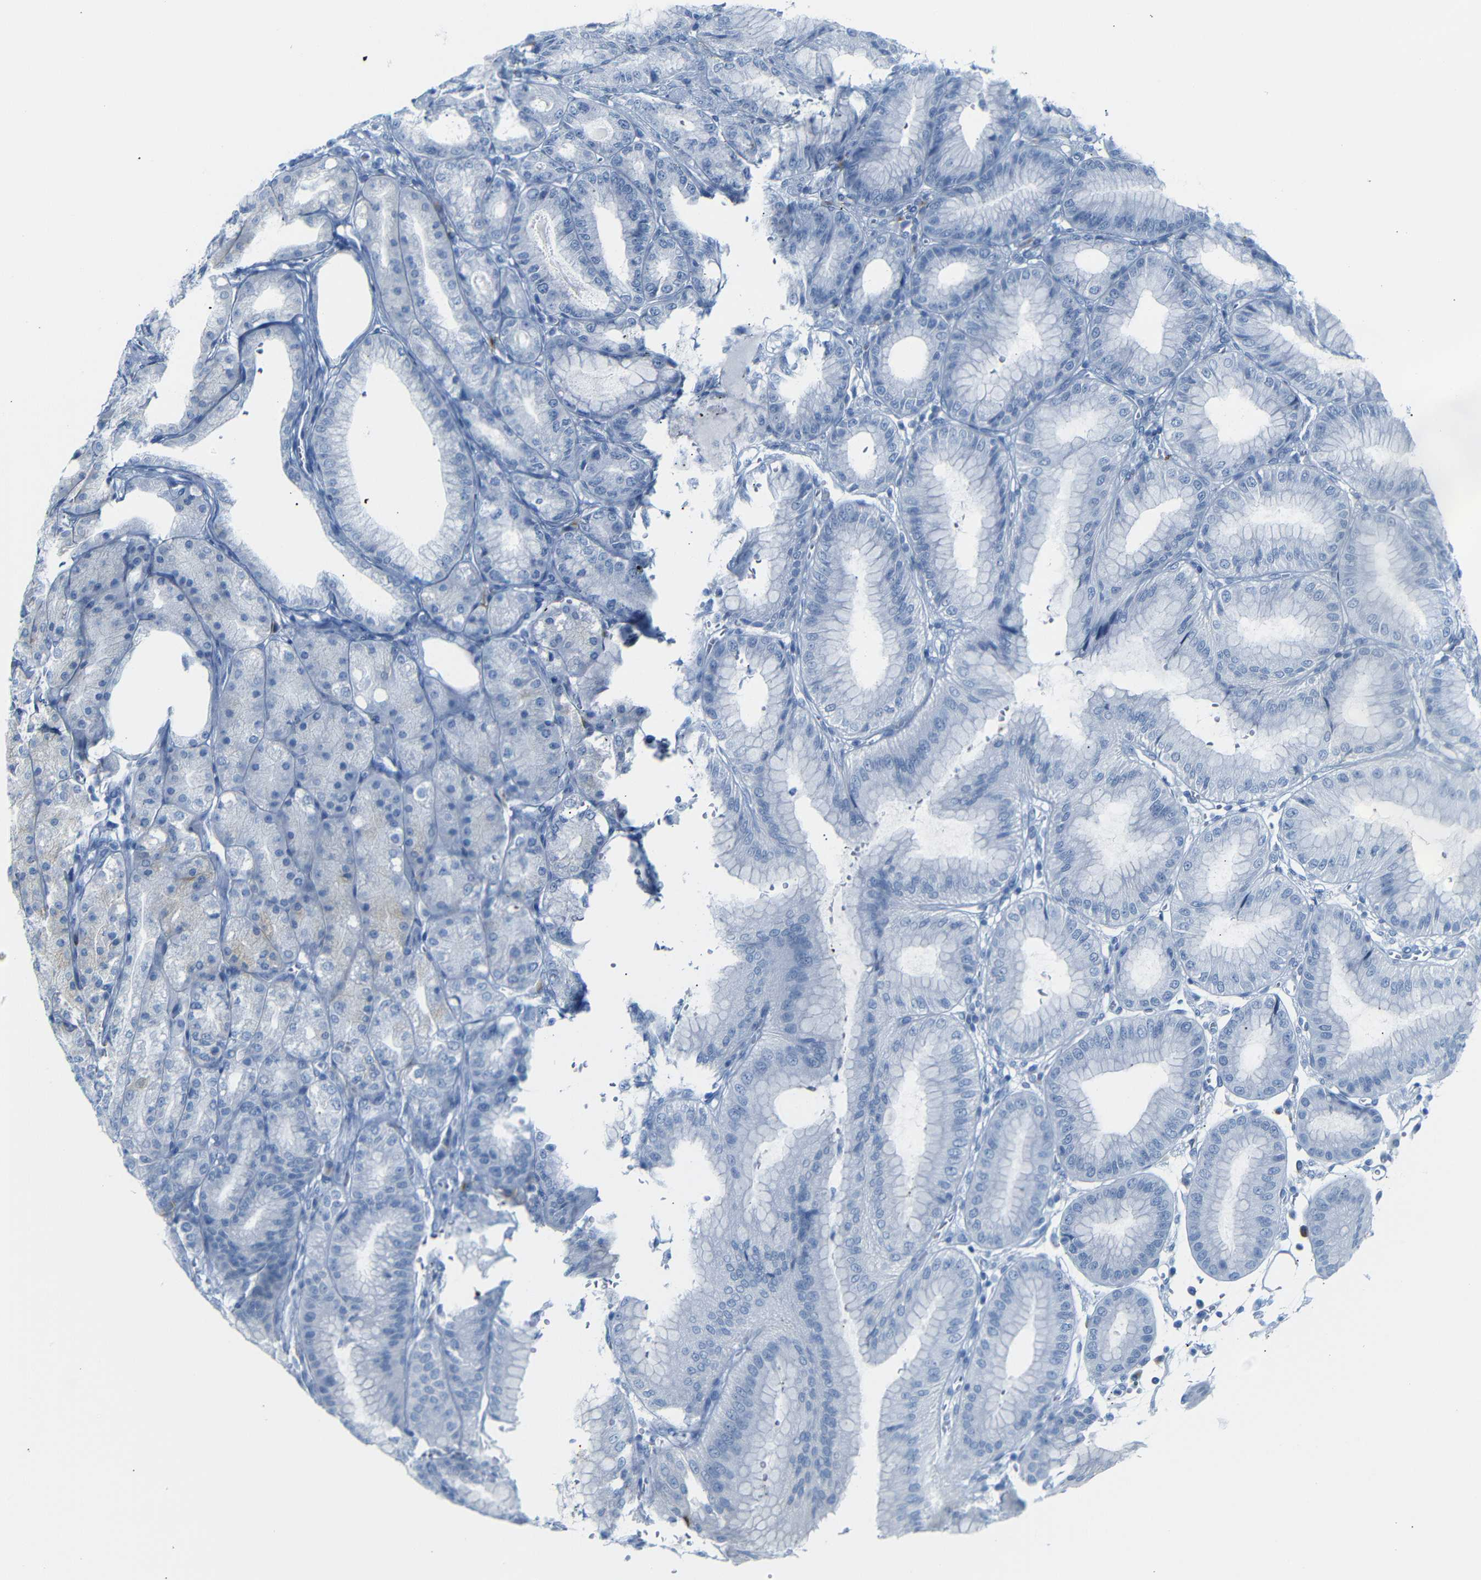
{"staining": {"intensity": "weak", "quantity": "<25%", "location": "cytoplasmic/membranous"}, "tissue": "stomach", "cell_type": "Glandular cells", "image_type": "normal", "snomed": [{"axis": "morphology", "description": "Normal tissue, NOS"}, {"axis": "topography", "description": "Stomach, lower"}], "caption": "IHC histopathology image of unremarkable stomach: human stomach stained with DAB exhibits no significant protein staining in glandular cells.", "gene": "FCRL1", "patient": {"sex": "male", "age": 71}}